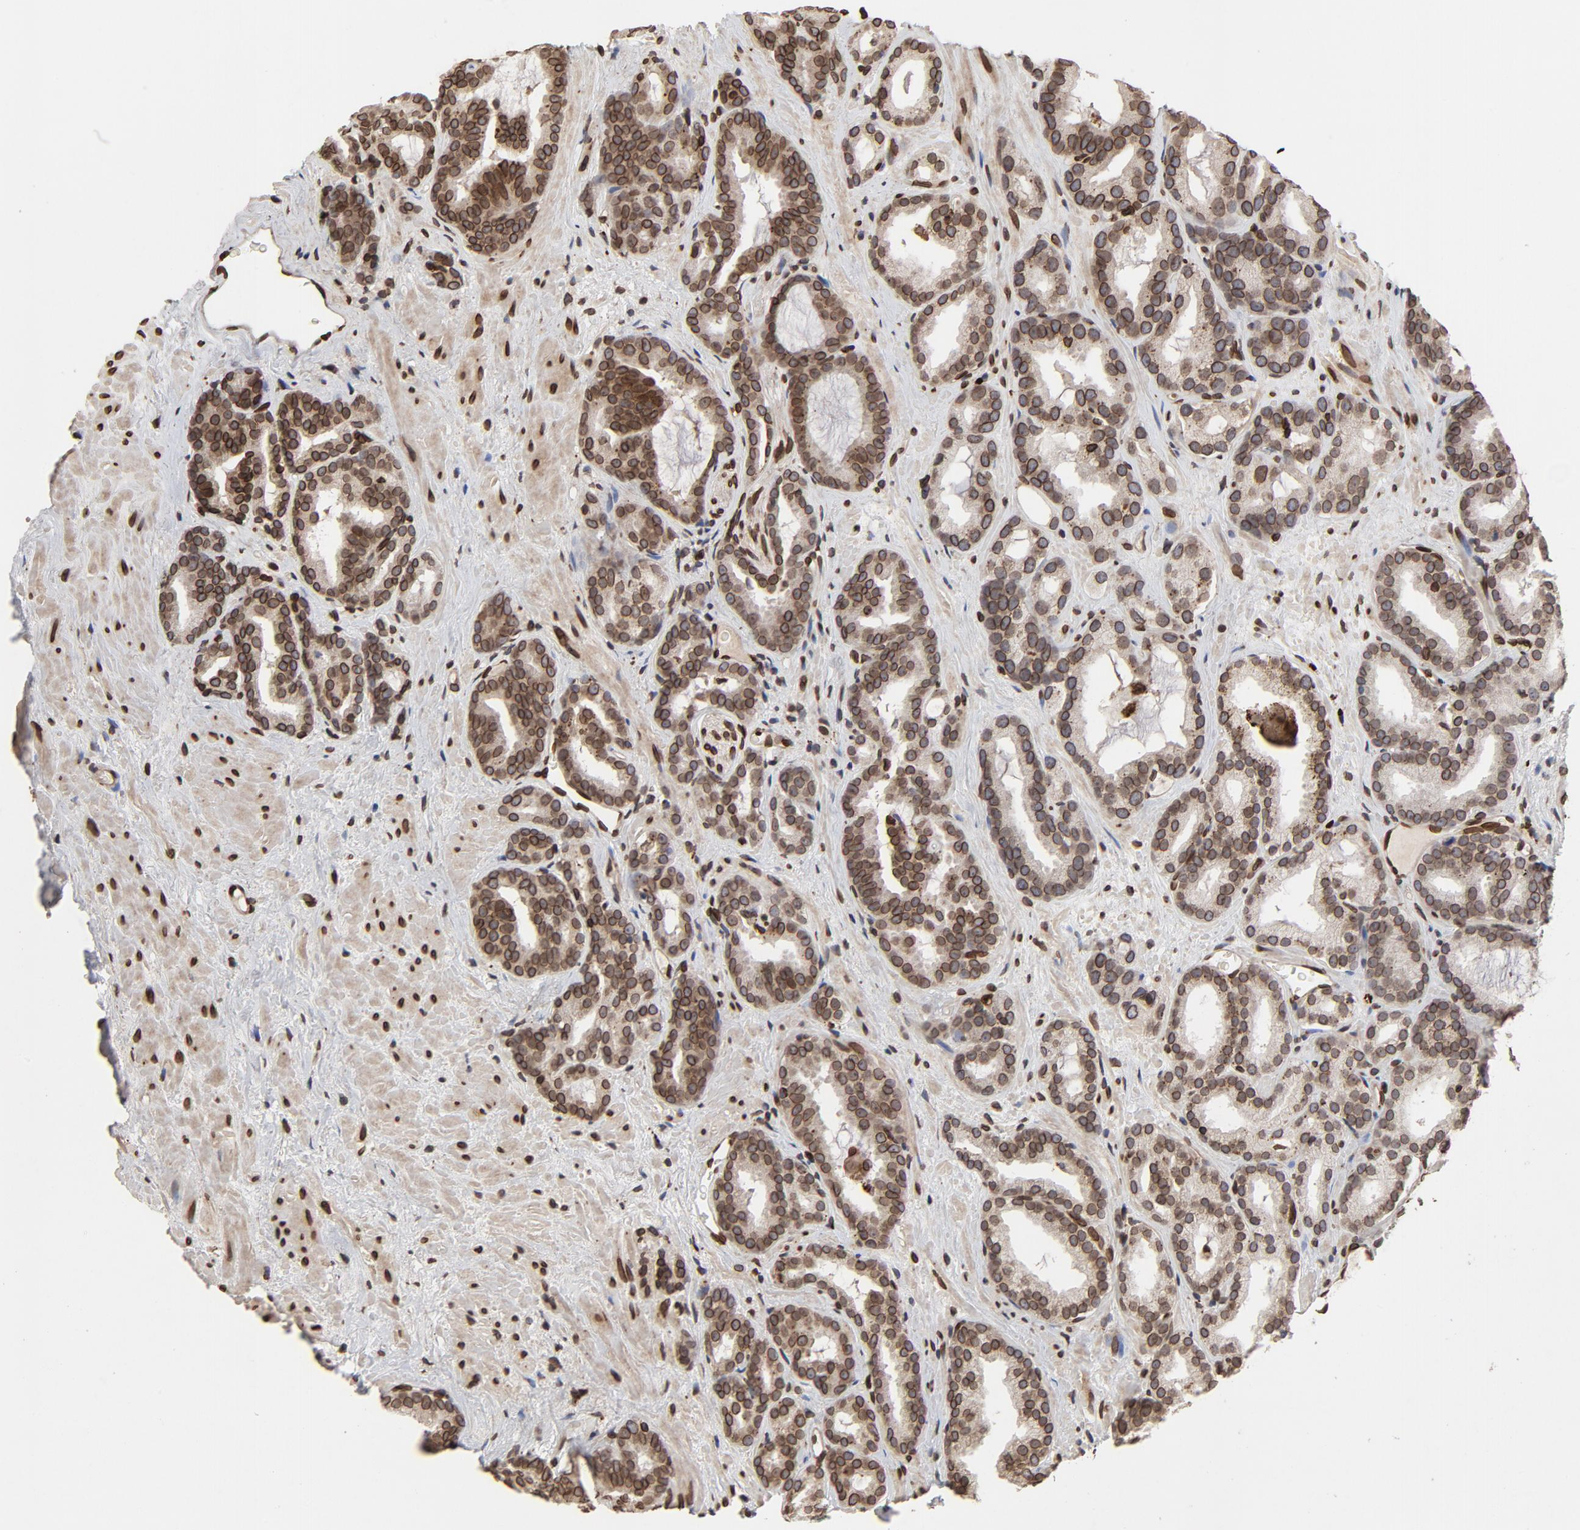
{"staining": {"intensity": "strong", "quantity": ">75%", "location": "cytoplasmic/membranous,nuclear"}, "tissue": "prostate cancer", "cell_type": "Tumor cells", "image_type": "cancer", "snomed": [{"axis": "morphology", "description": "Adenocarcinoma, Low grade"}, {"axis": "topography", "description": "Prostate"}], "caption": "The histopathology image exhibits staining of prostate cancer (adenocarcinoma (low-grade)), revealing strong cytoplasmic/membranous and nuclear protein expression (brown color) within tumor cells.", "gene": "LMNA", "patient": {"sex": "male", "age": 63}}